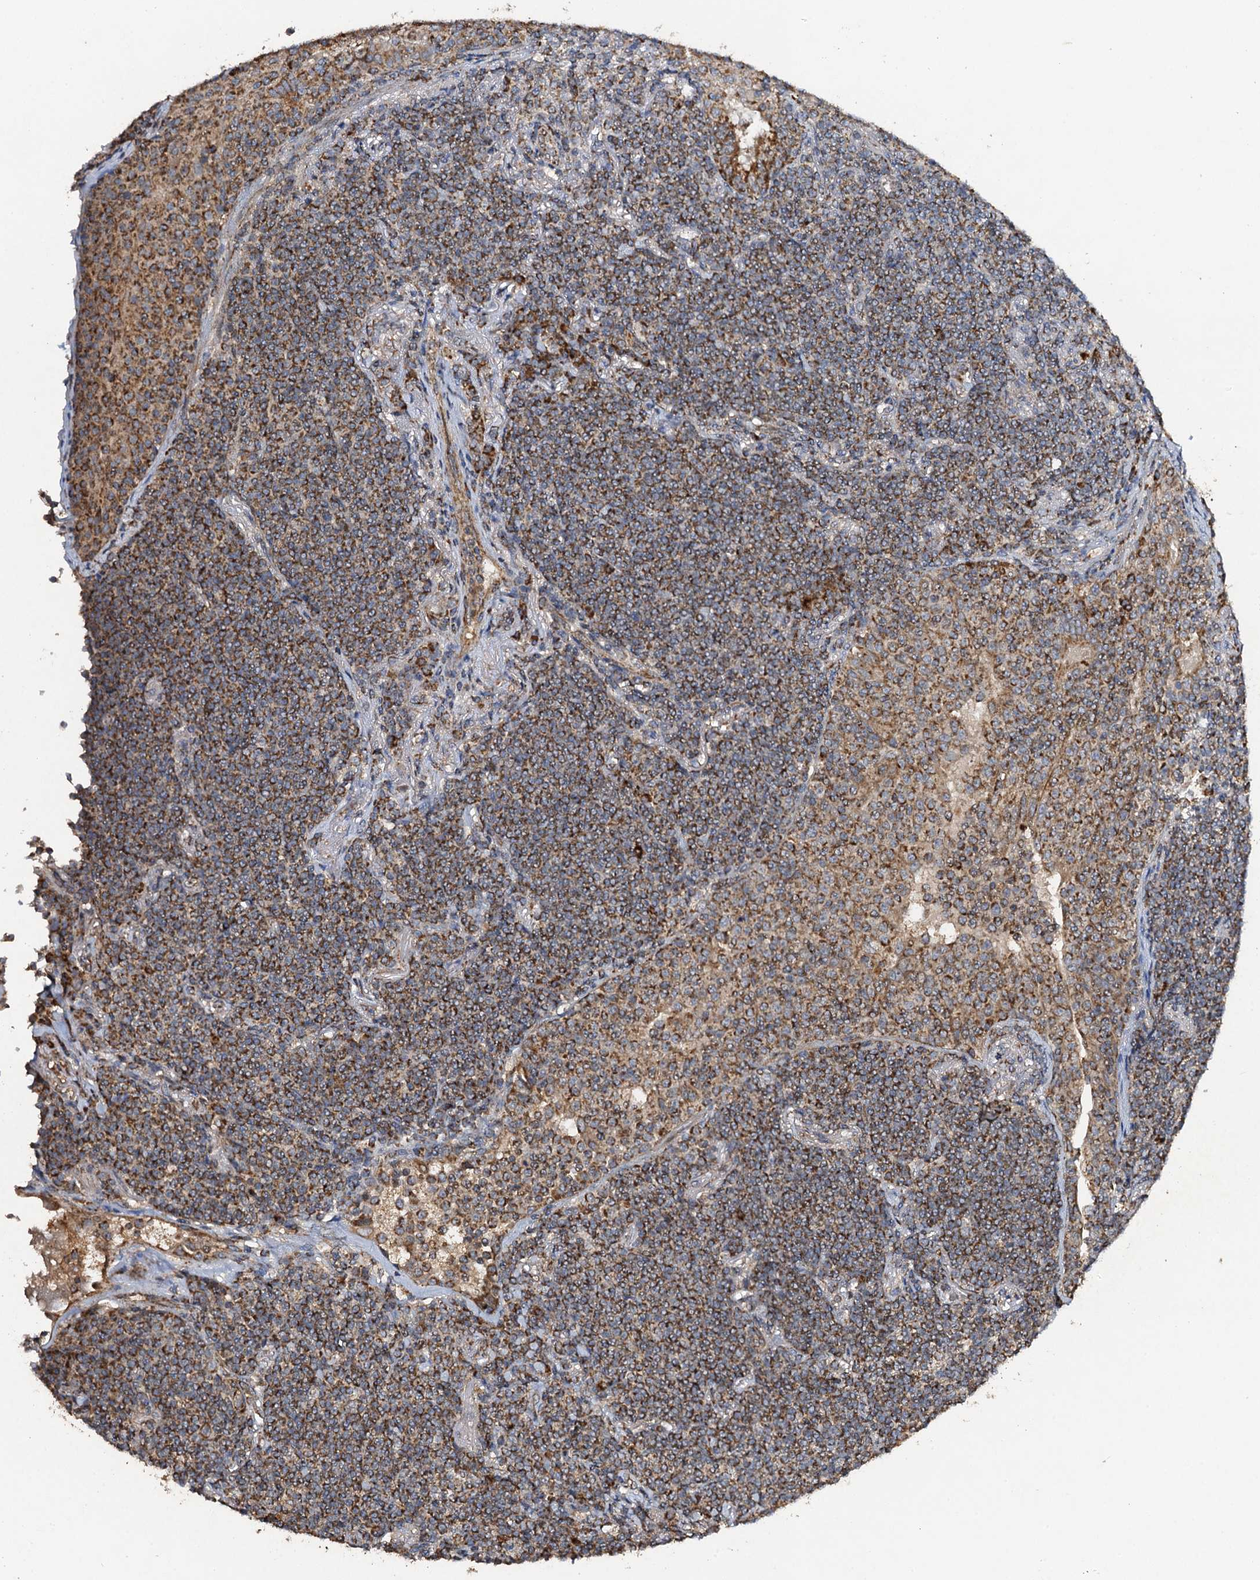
{"staining": {"intensity": "moderate", "quantity": ">75%", "location": "cytoplasmic/membranous"}, "tissue": "lymphoma", "cell_type": "Tumor cells", "image_type": "cancer", "snomed": [{"axis": "morphology", "description": "Malignant lymphoma, non-Hodgkin's type, Low grade"}, {"axis": "topography", "description": "Lung"}], "caption": "High-power microscopy captured an immunohistochemistry histopathology image of low-grade malignant lymphoma, non-Hodgkin's type, revealing moderate cytoplasmic/membranous staining in approximately >75% of tumor cells.", "gene": "NDUFA13", "patient": {"sex": "female", "age": 71}}